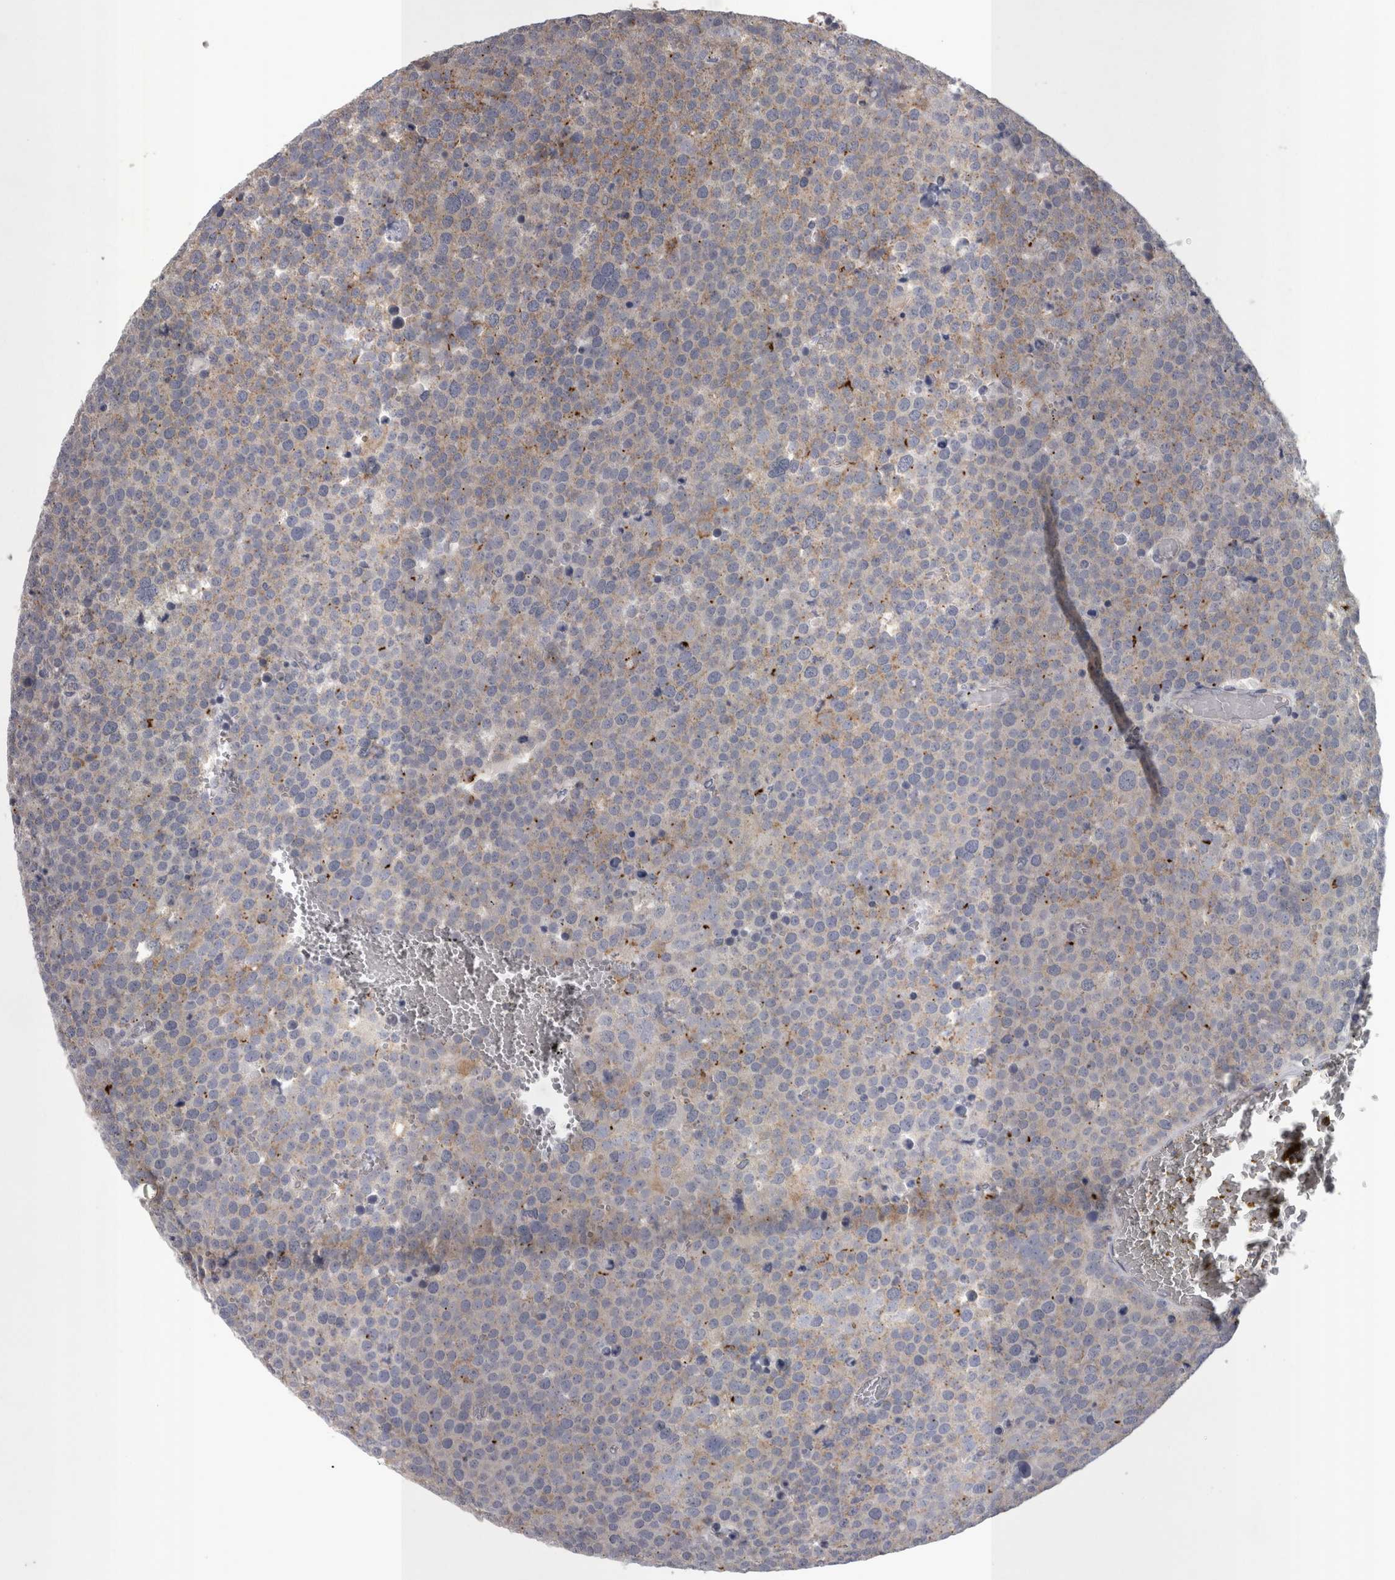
{"staining": {"intensity": "moderate", "quantity": "<25%", "location": "cytoplasmic/membranous"}, "tissue": "testis cancer", "cell_type": "Tumor cells", "image_type": "cancer", "snomed": [{"axis": "morphology", "description": "Seminoma, NOS"}, {"axis": "topography", "description": "Testis"}], "caption": "Immunohistochemistry (IHC) staining of testis cancer, which exhibits low levels of moderate cytoplasmic/membranous expression in about <25% of tumor cells indicating moderate cytoplasmic/membranous protein positivity. The staining was performed using DAB (brown) for protein detection and nuclei were counterstained in hematoxylin (blue).", "gene": "LYZL6", "patient": {"sex": "male", "age": 71}}